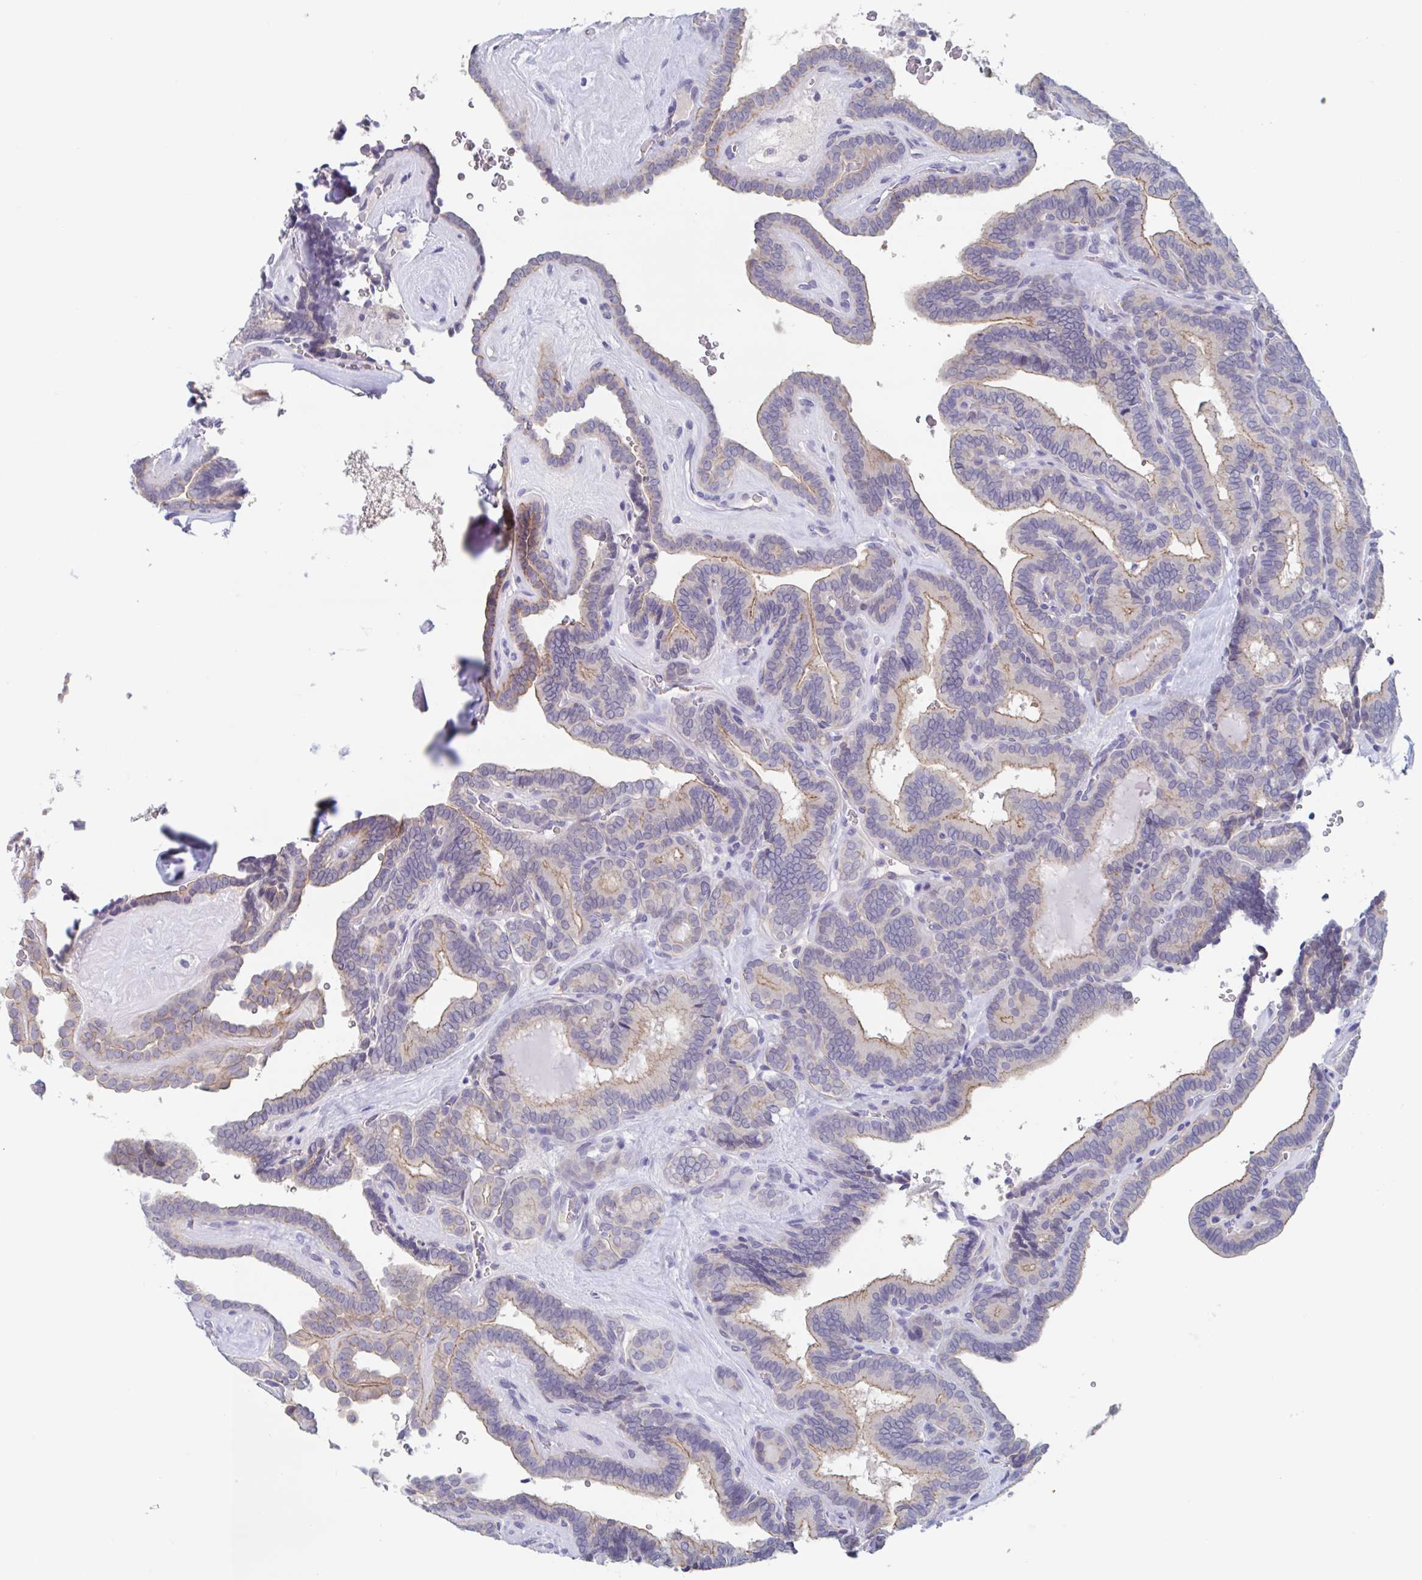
{"staining": {"intensity": "weak", "quantity": "25%-75%", "location": "cytoplasmic/membranous"}, "tissue": "thyroid cancer", "cell_type": "Tumor cells", "image_type": "cancer", "snomed": [{"axis": "morphology", "description": "Papillary adenocarcinoma, NOS"}, {"axis": "topography", "description": "Thyroid gland"}], "caption": "Human thyroid cancer (papillary adenocarcinoma) stained with a protein marker reveals weak staining in tumor cells.", "gene": "UNKL", "patient": {"sex": "female", "age": 21}}